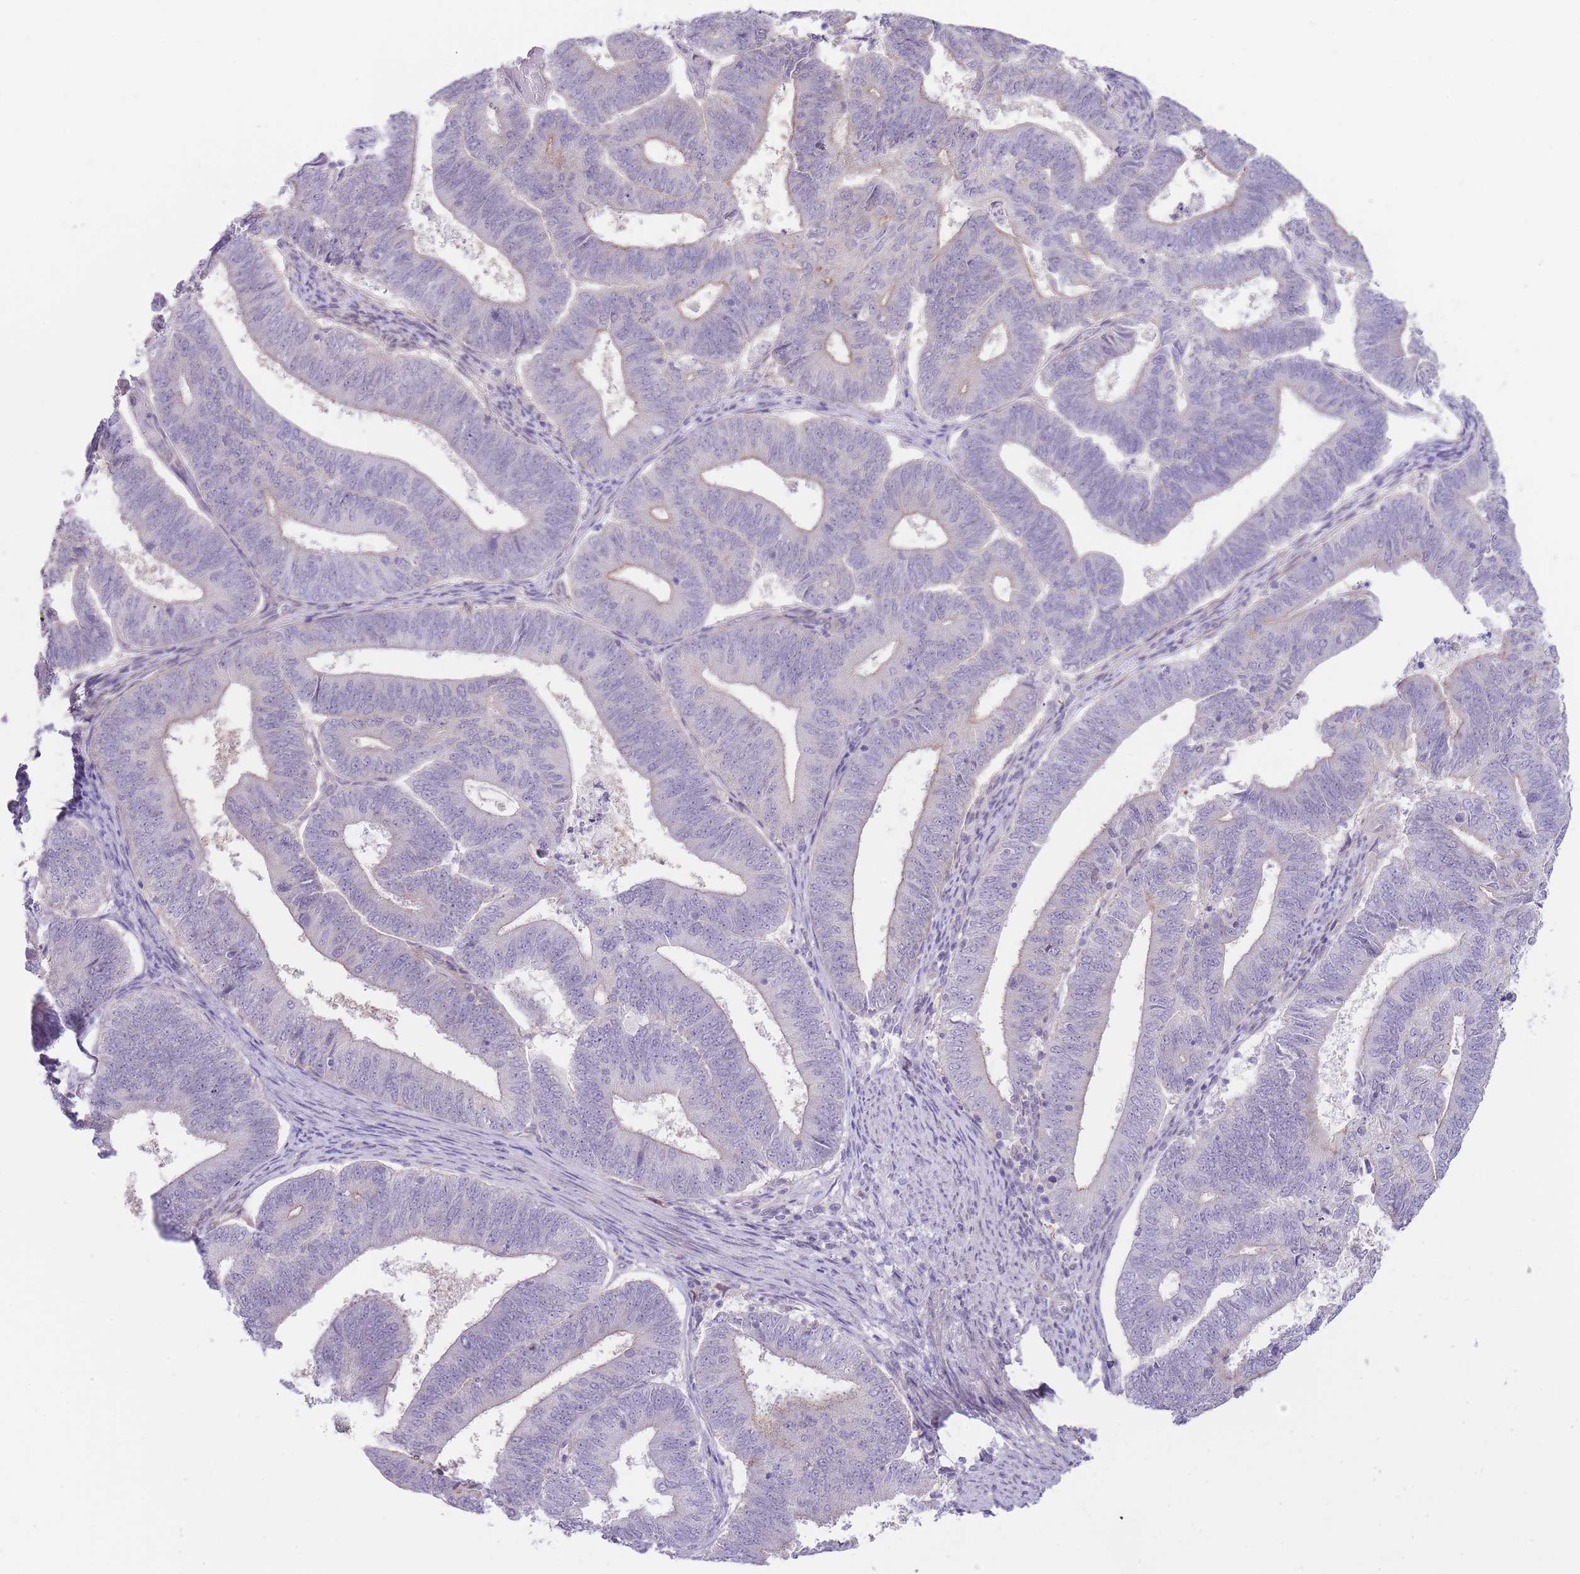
{"staining": {"intensity": "negative", "quantity": "none", "location": "none"}, "tissue": "endometrial cancer", "cell_type": "Tumor cells", "image_type": "cancer", "snomed": [{"axis": "morphology", "description": "Adenocarcinoma, NOS"}, {"axis": "topography", "description": "Endometrium"}], "caption": "Tumor cells are negative for protein expression in human endometrial cancer. (DAB immunohistochemistry (IHC) with hematoxylin counter stain).", "gene": "OR11H12", "patient": {"sex": "female", "age": 70}}